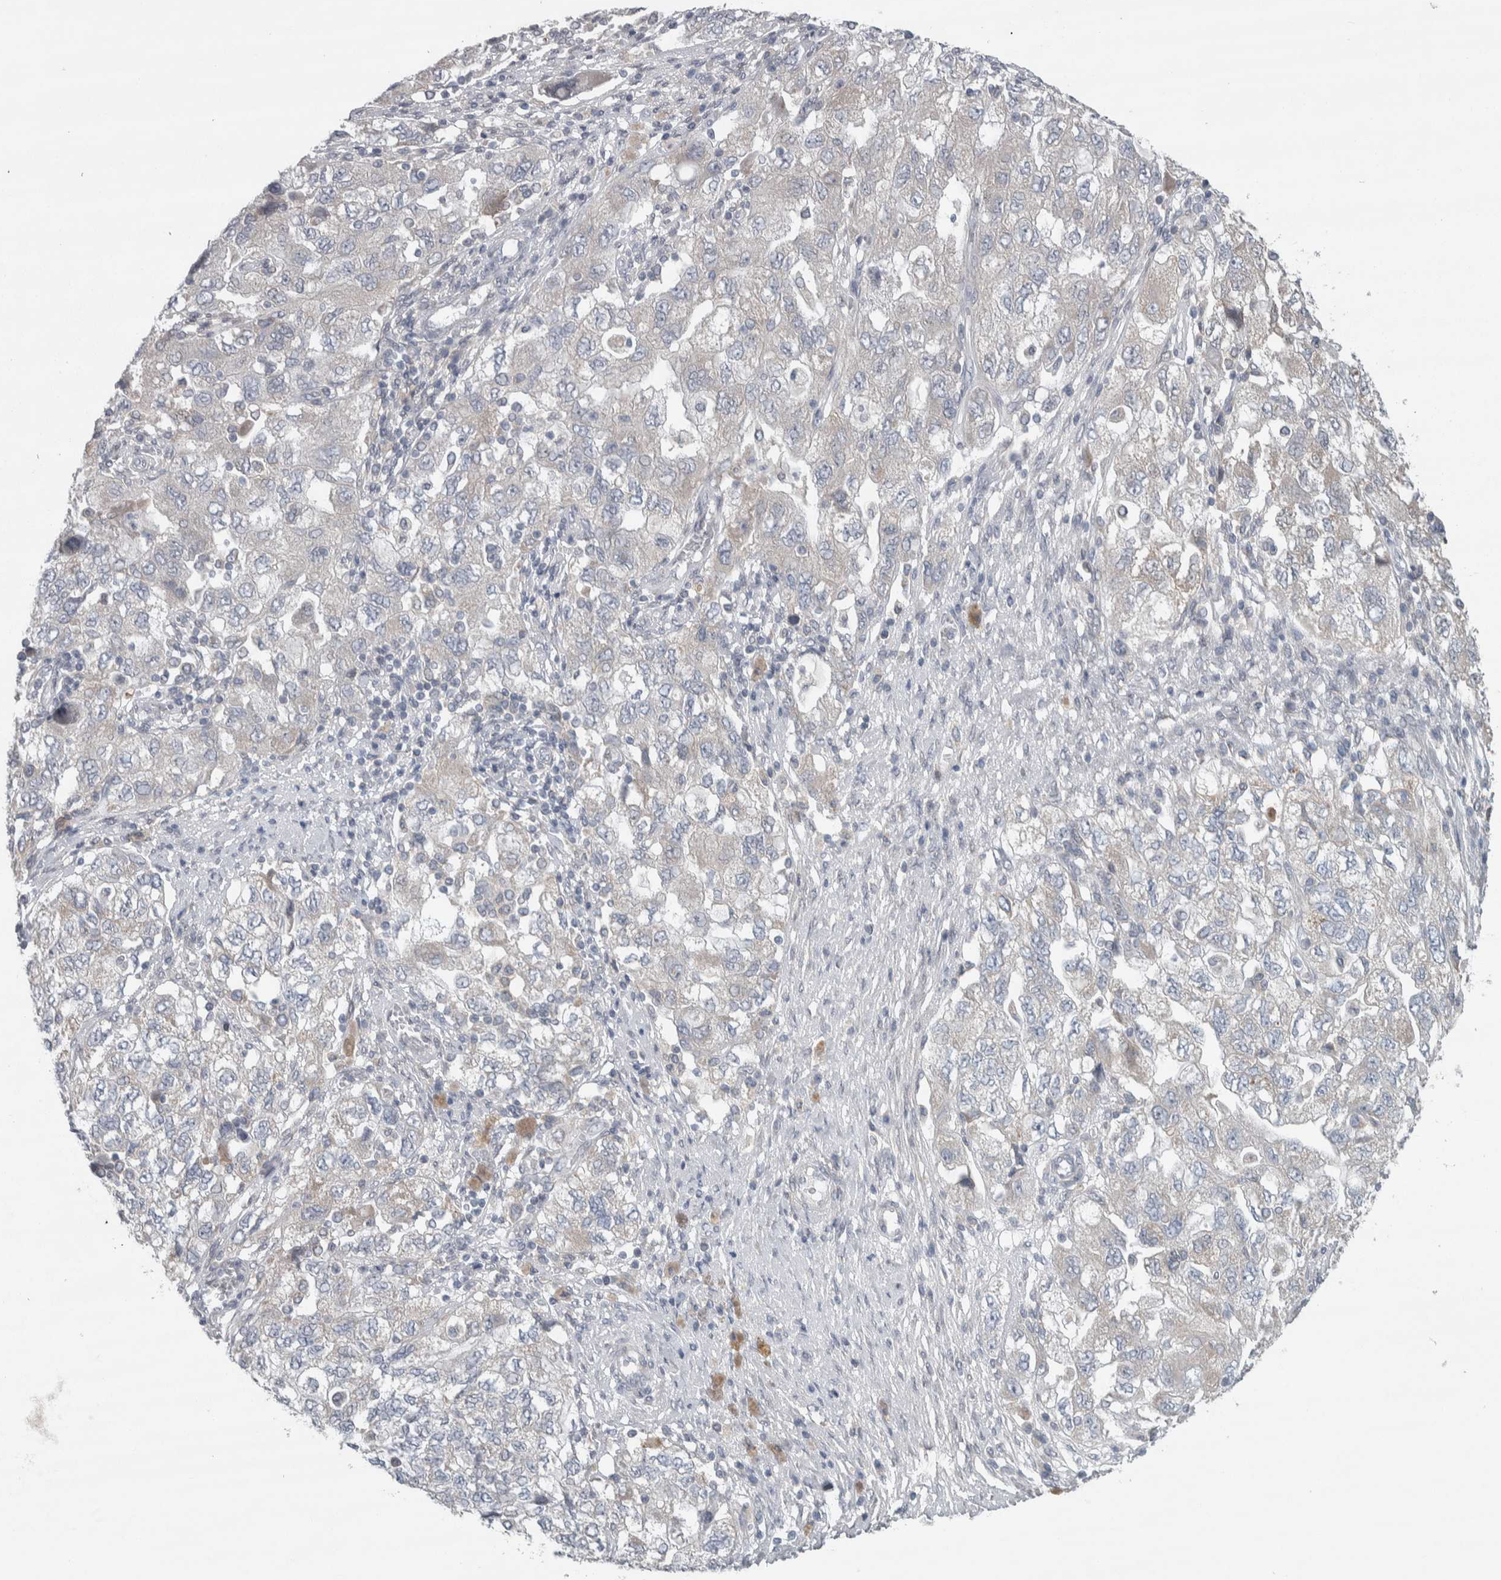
{"staining": {"intensity": "negative", "quantity": "none", "location": "none"}, "tissue": "ovarian cancer", "cell_type": "Tumor cells", "image_type": "cancer", "snomed": [{"axis": "morphology", "description": "Carcinoma, NOS"}, {"axis": "morphology", "description": "Cystadenocarcinoma, serous, NOS"}, {"axis": "topography", "description": "Ovary"}], "caption": "DAB immunohistochemical staining of human ovarian serous cystadenocarcinoma demonstrates no significant expression in tumor cells.", "gene": "SIGMAR1", "patient": {"sex": "female", "age": 69}}